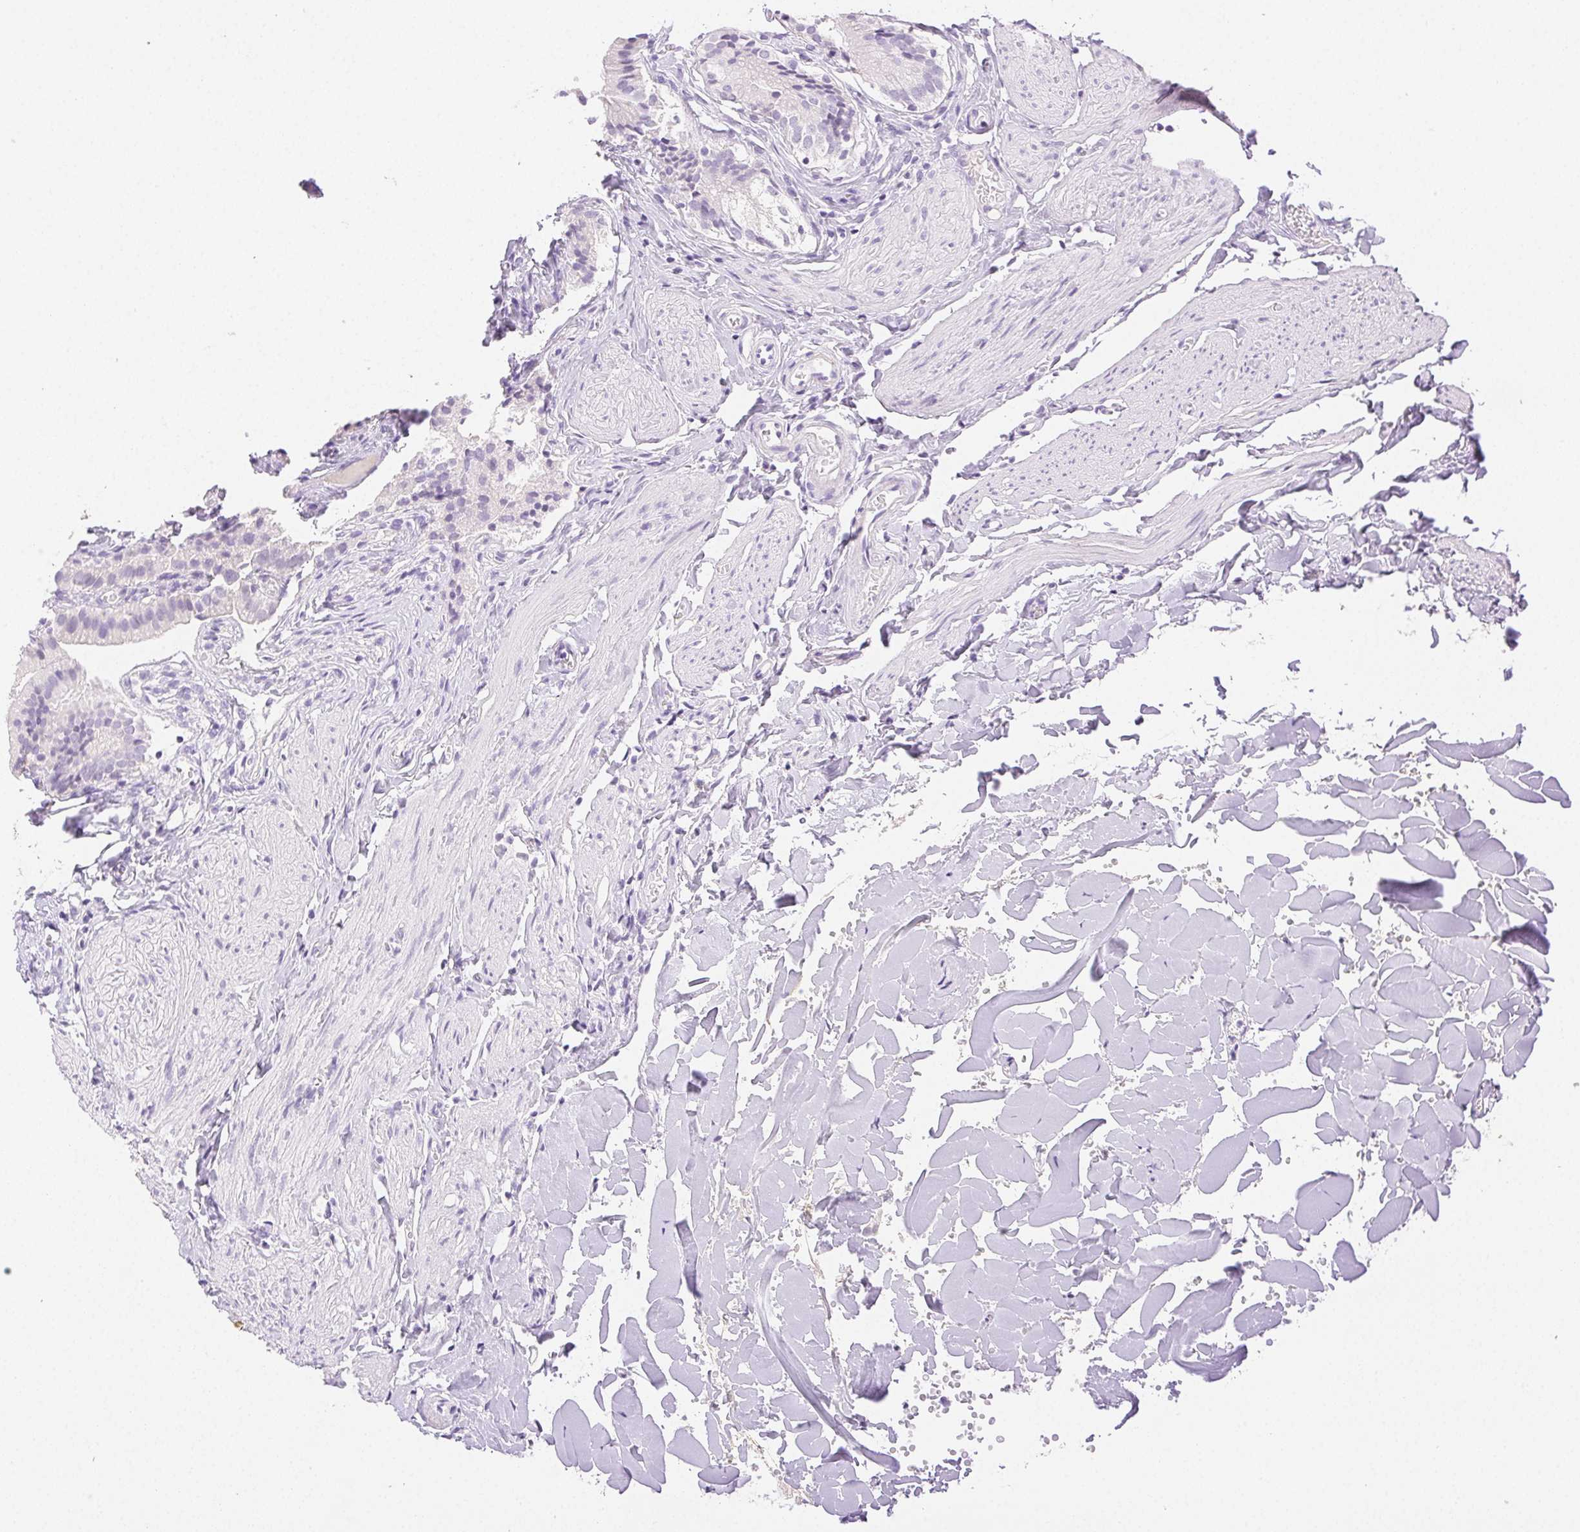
{"staining": {"intensity": "negative", "quantity": "none", "location": "none"}, "tissue": "gallbladder", "cell_type": "Glandular cells", "image_type": "normal", "snomed": [{"axis": "morphology", "description": "Normal tissue, NOS"}, {"axis": "topography", "description": "Gallbladder"}], "caption": "The image shows no staining of glandular cells in normal gallbladder.", "gene": "SPACA4", "patient": {"sex": "female", "age": 47}}